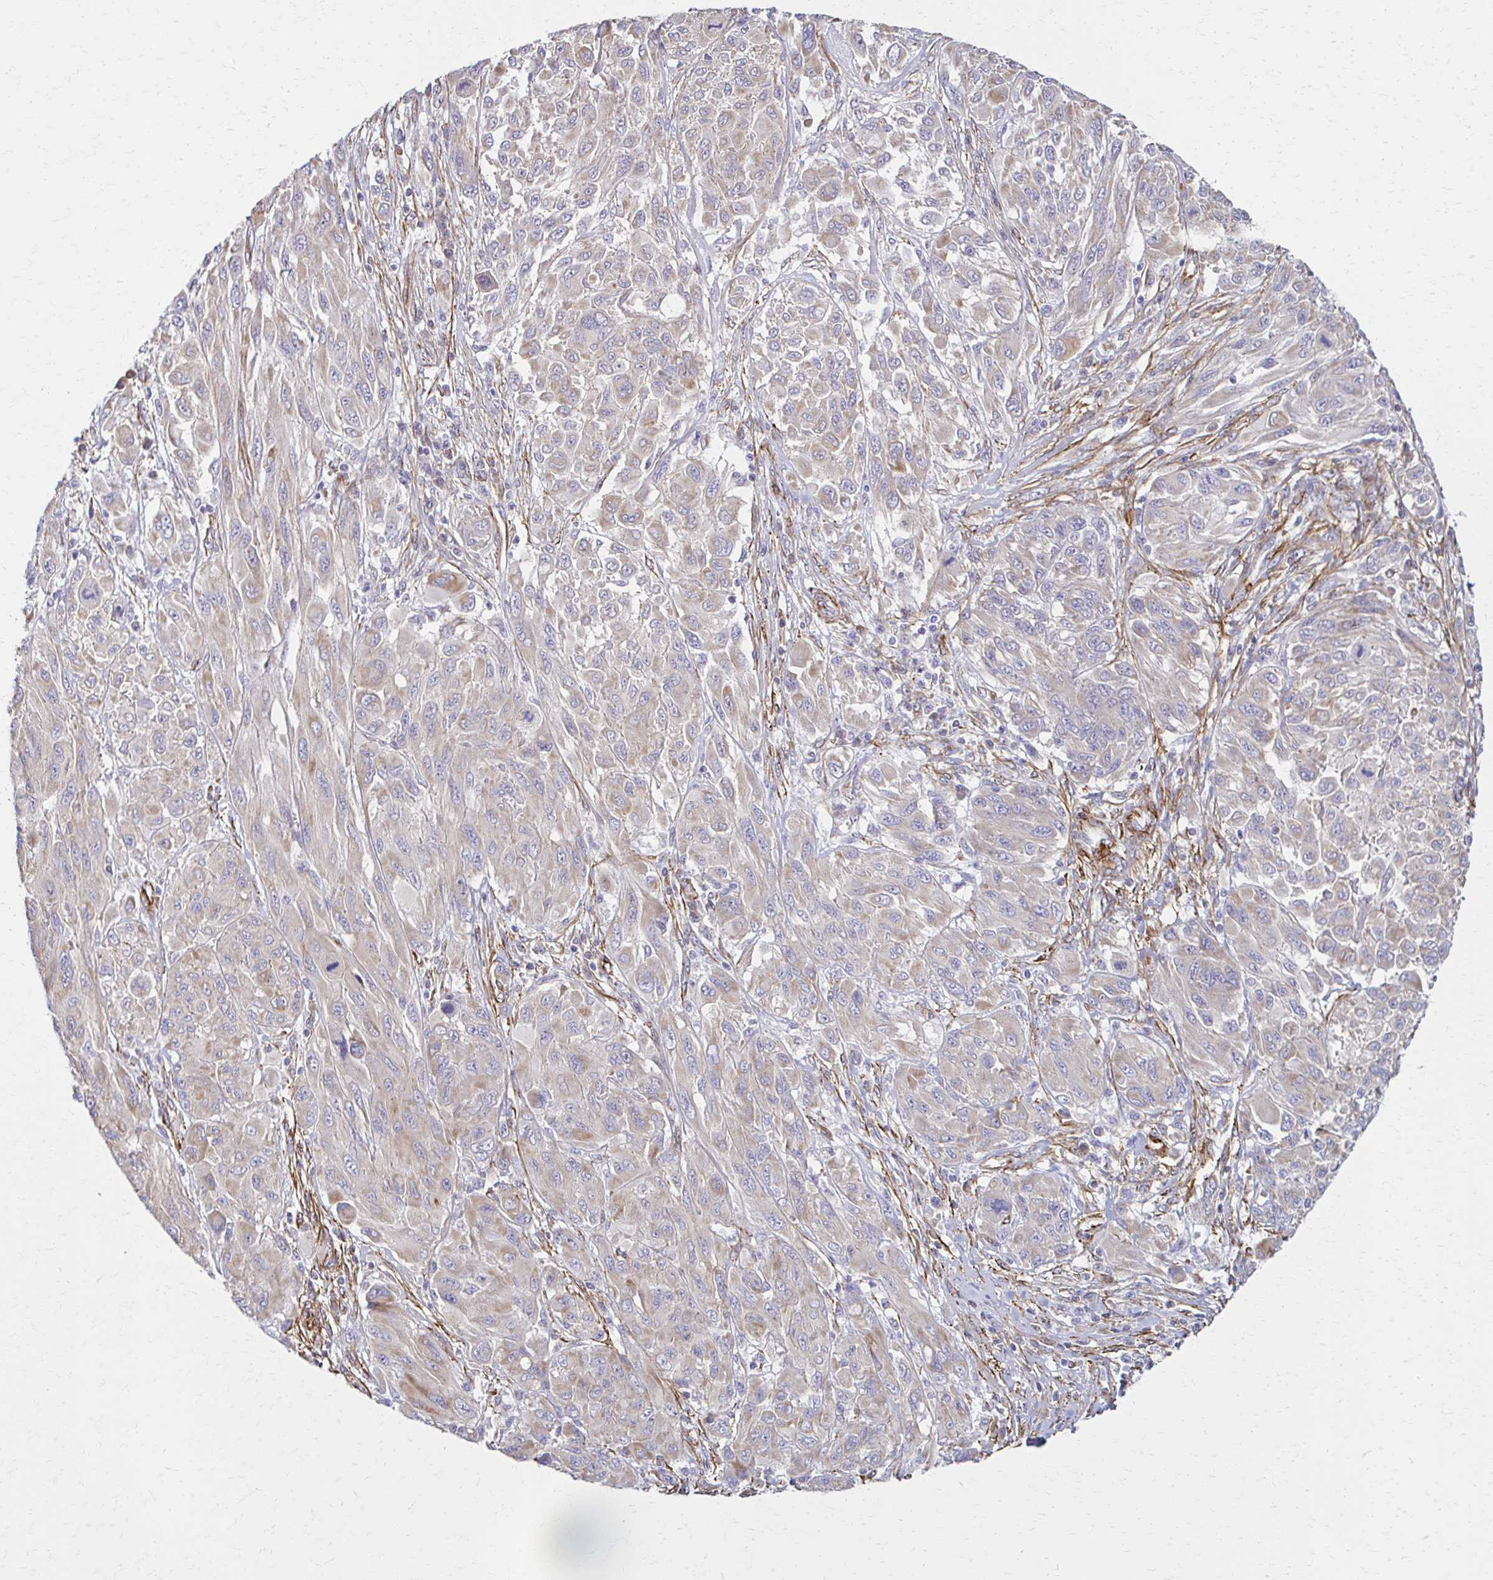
{"staining": {"intensity": "weak", "quantity": "<25%", "location": "cytoplasmic/membranous"}, "tissue": "melanoma", "cell_type": "Tumor cells", "image_type": "cancer", "snomed": [{"axis": "morphology", "description": "Malignant melanoma, NOS"}, {"axis": "topography", "description": "Skin"}], "caption": "Immunohistochemical staining of melanoma demonstrates no significant staining in tumor cells. The staining is performed using DAB (3,3'-diaminobenzidine) brown chromogen with nuclei counter-stained in using hematoxylin.", "gene": "TIMMDC1", "patient": {"sex": "female", "age": 91}}